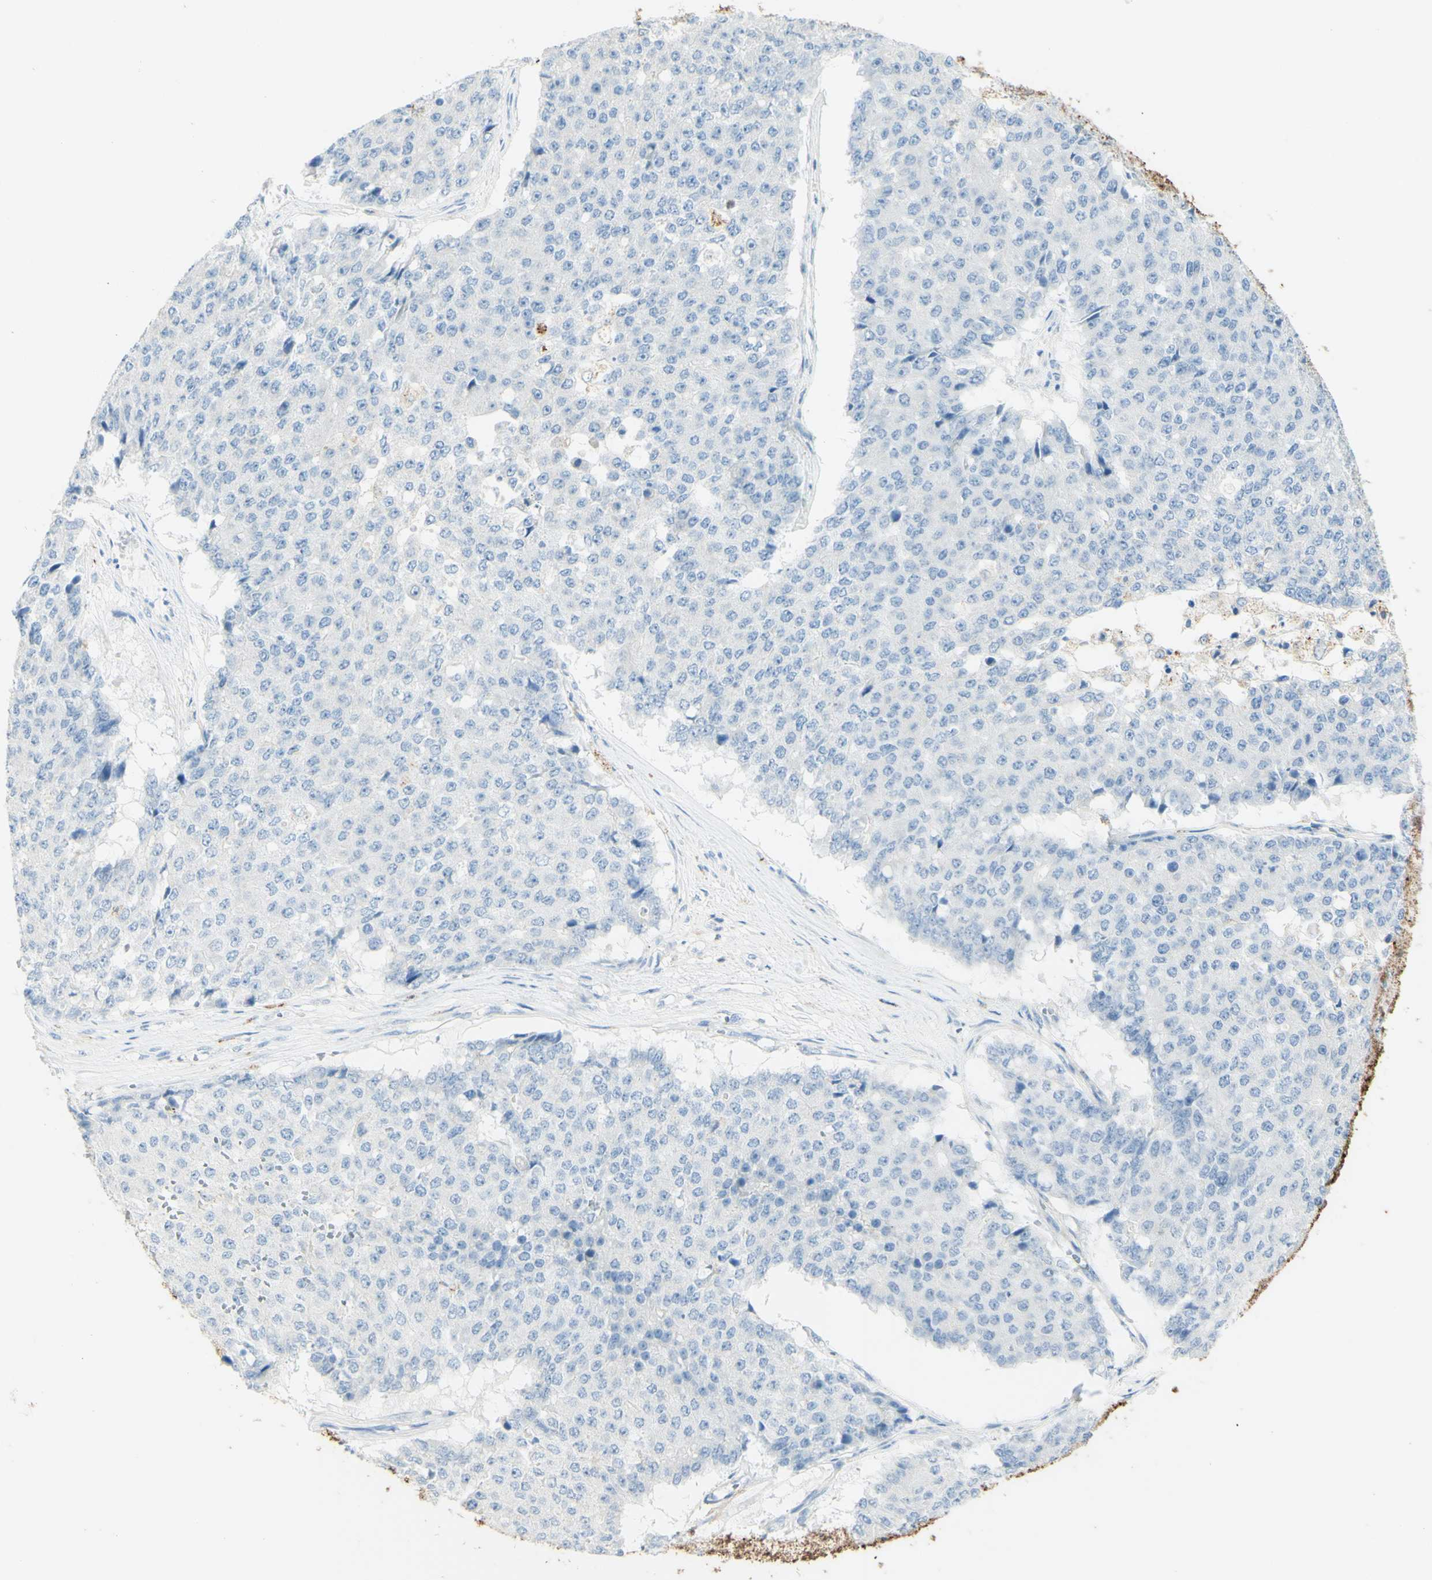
{"staining": {"intensity": "negative", "quantity": "none", "location": "none"}, "tissue": "pancreatic cancer", "cell_type": "Tumor cells", "image_type": "cancer", "snomed": [{"axis": "morphology", "description": "Adenocarcinoma, NOS"}, {"axis": "topography", "description": "Pancreas"}], "caption": "The histopathology image reveals no significant staining in tumor cells of adenocarcinoma (pancreatic).", "gene": "TSPAN1", "patient": {"sex": "male", "age": 50}}